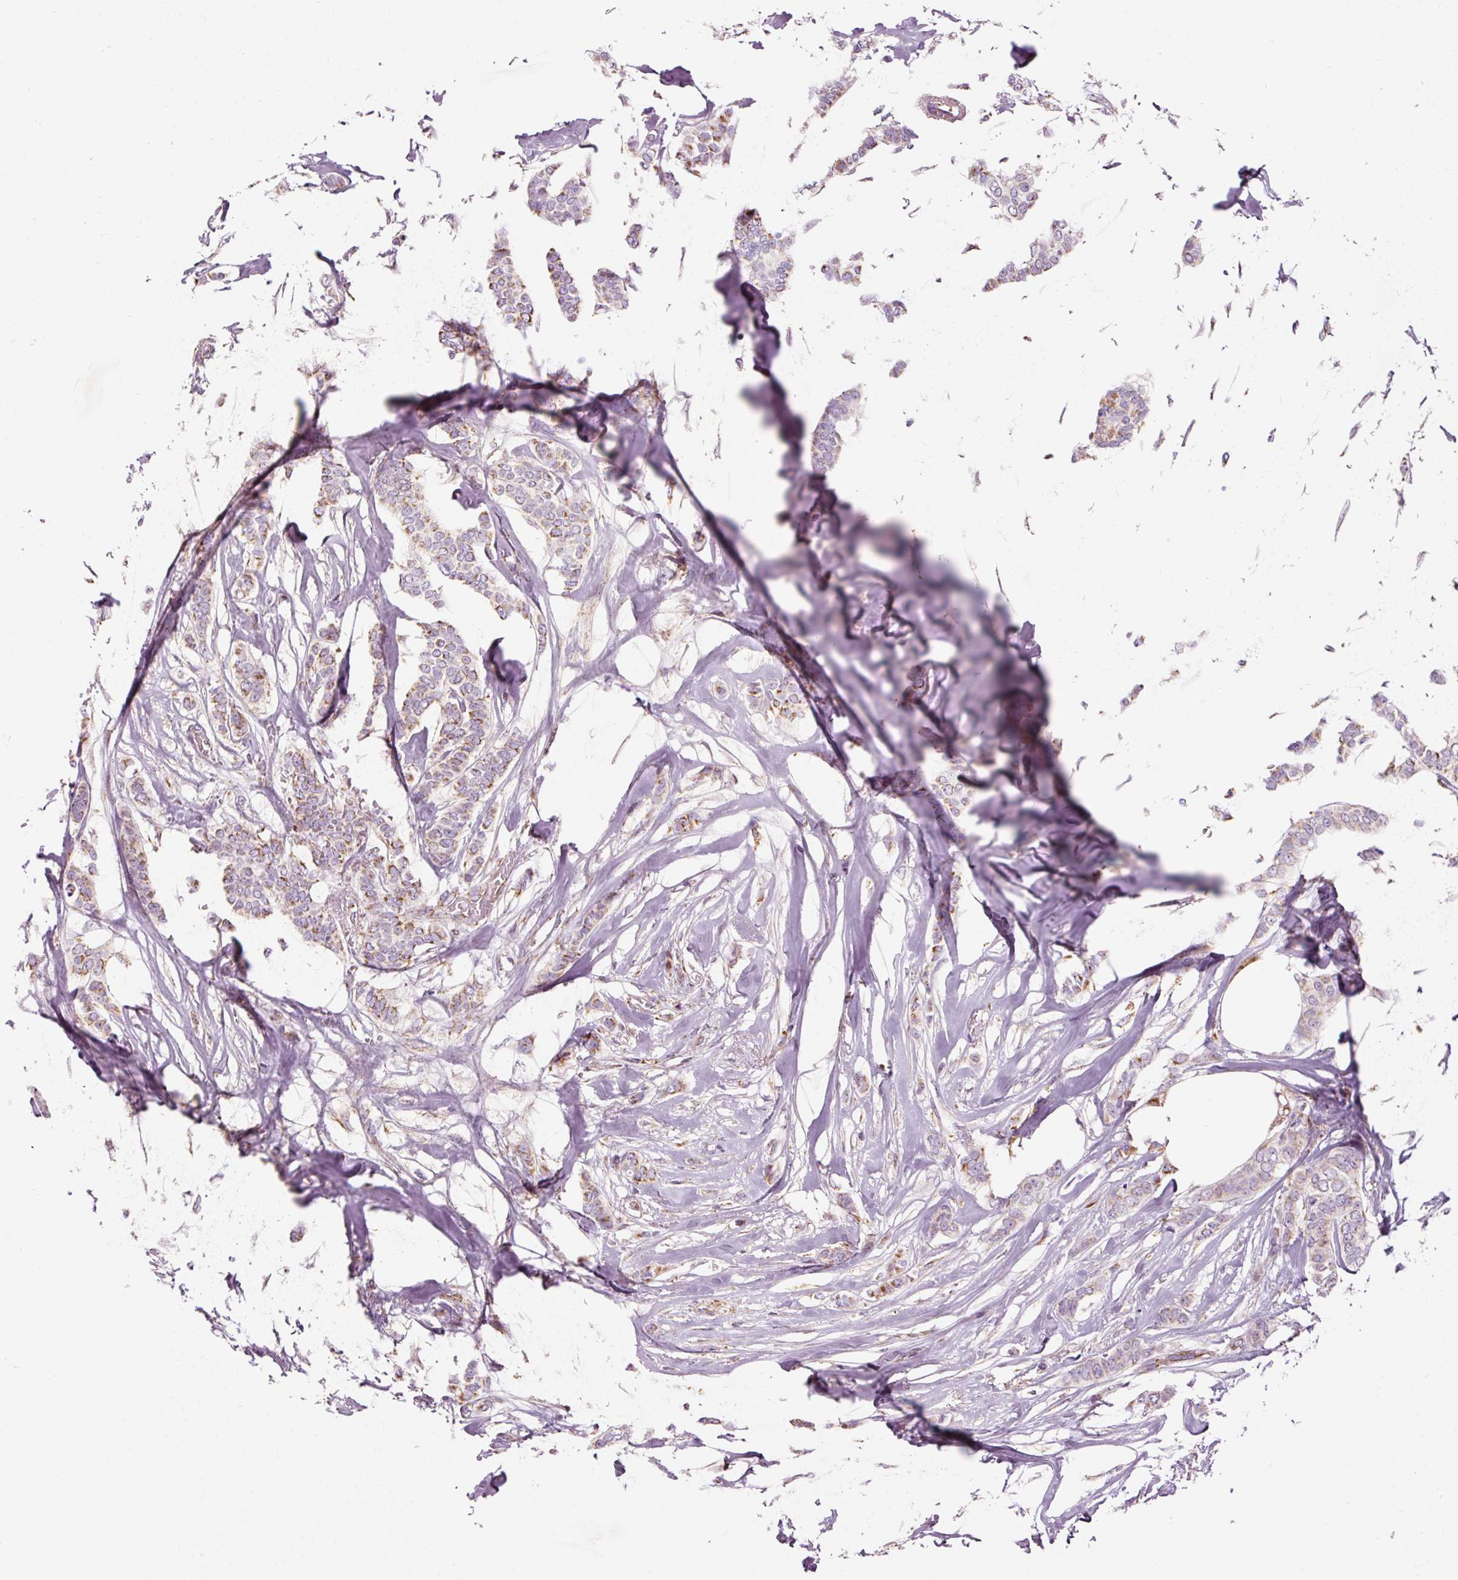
{"staining": {"intensity": "moderate", "quantity": "25%-75%", "location": "cytoplasmic/membranous"}, "tissue": "breast cancer", "cell_type": "Tumor cells", "image_type": "cancer", "snomed": [{"axis": "morphology", "description": "Duct carcinoma"}, {"axis": "topography", "description": "Breast"}], "caption": "Breast cancer stained with a brown dye demonstrates moderate cytoplasmic/membranous positive positivity in approximately 25%-75% of tumor cells.", "gene": "NDUFB4", "patient": {"sex": "female", "age": 72}}